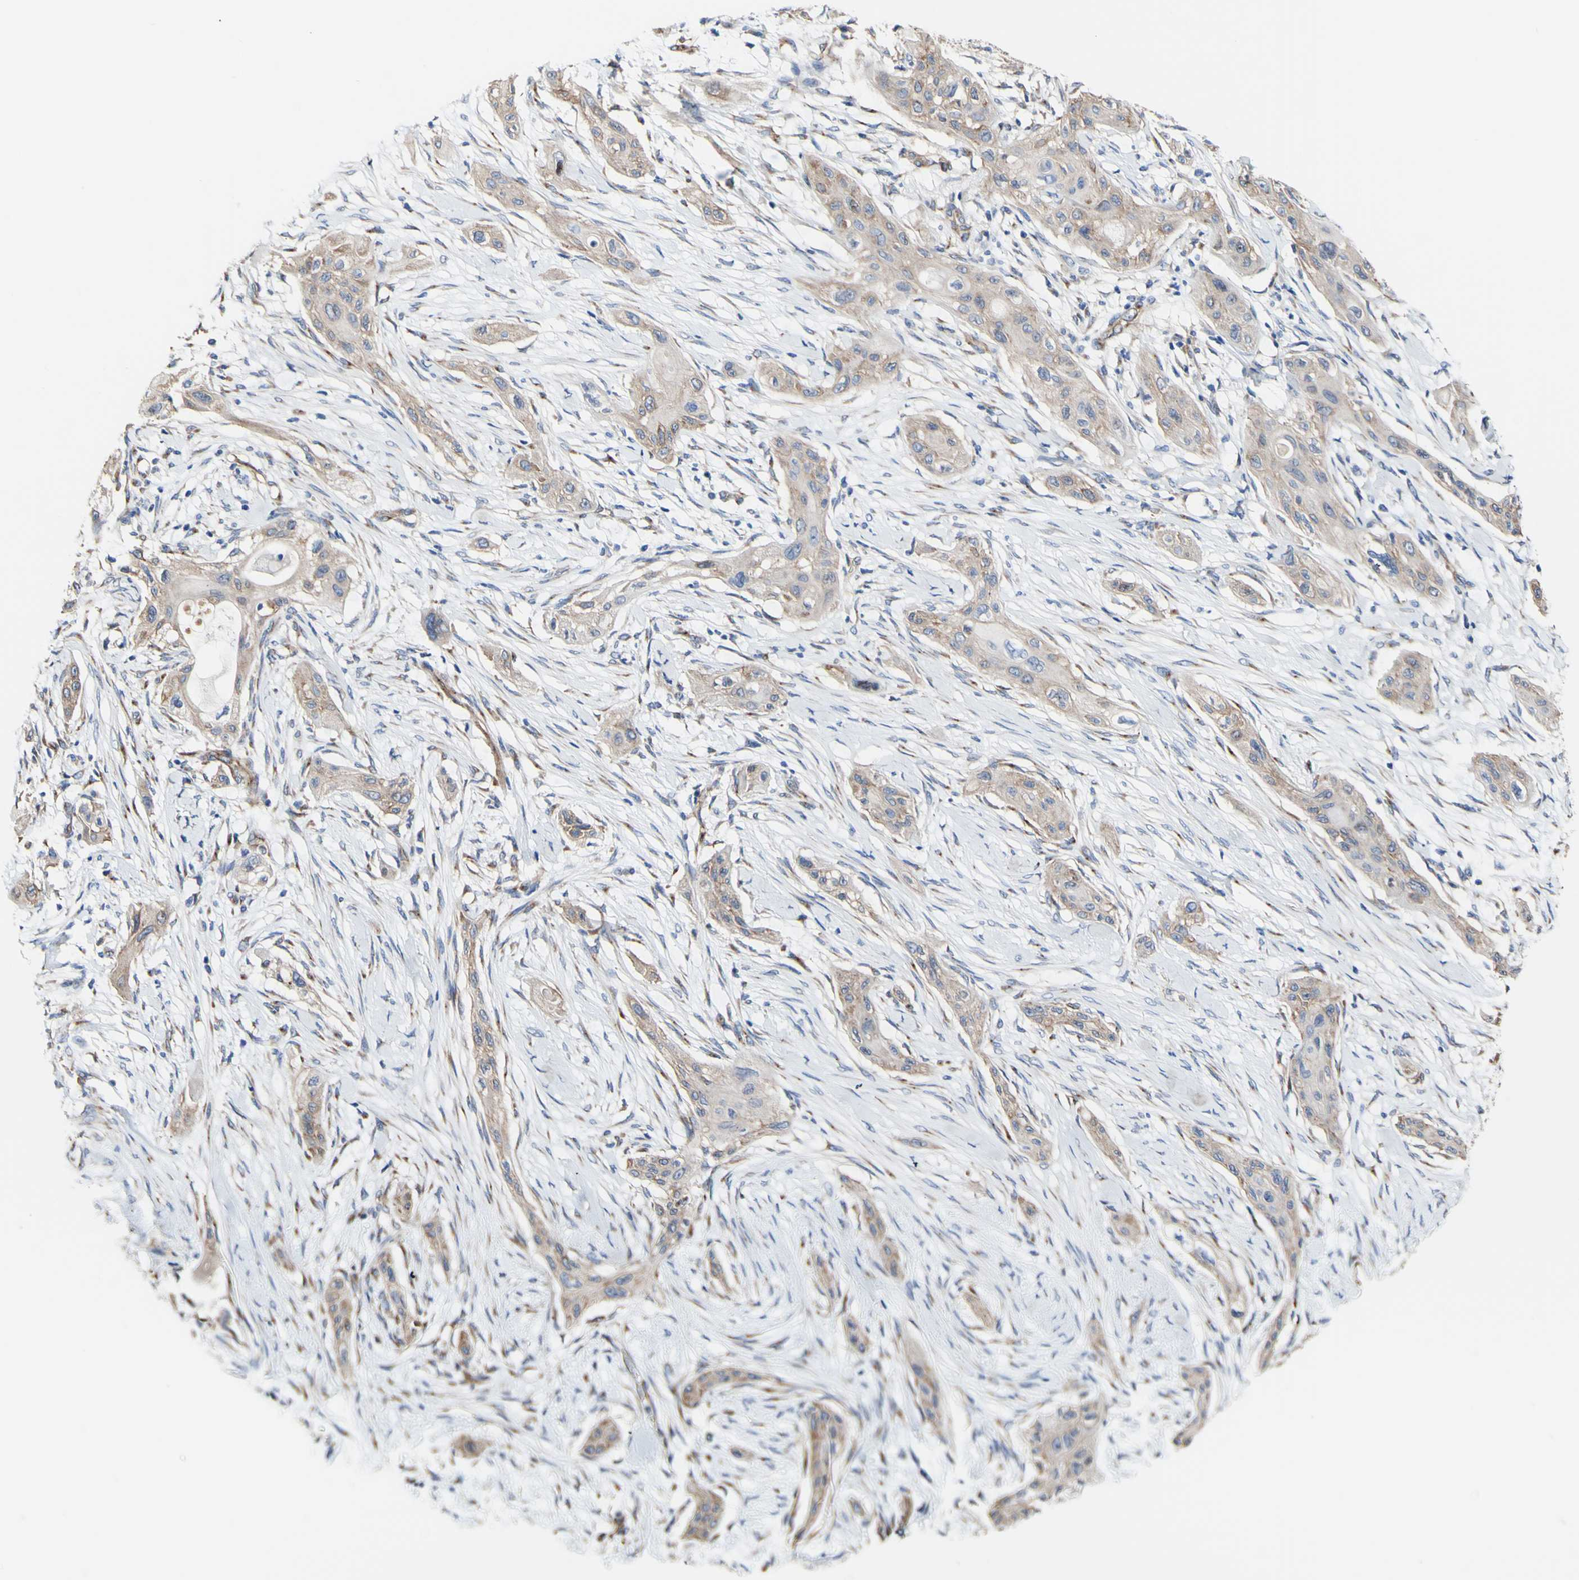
{"staining": {"intensity": "moderate", "quantity": ">75%", "location": "cytoplasmic/membranous"}, "tissue": "lung cancer", "cell_type": "Tumor cells", "image_type": "cancer", "snomed": [{"axis": "morphology", "description": "Squamous cell carcinoma, NOS"}, {"axis": "topography", "description": "Lung"}], "caption": "A high-resolution micrograph shows immunohistochemistry staining of lung cancer (squamous cell carcinoma), which demonstrates moderate cytoplasmic/membranous positivity in approximately >75% of tumor cells.", "gene": "LRIG3", "patient": {"sex": "female", "age": 47}}